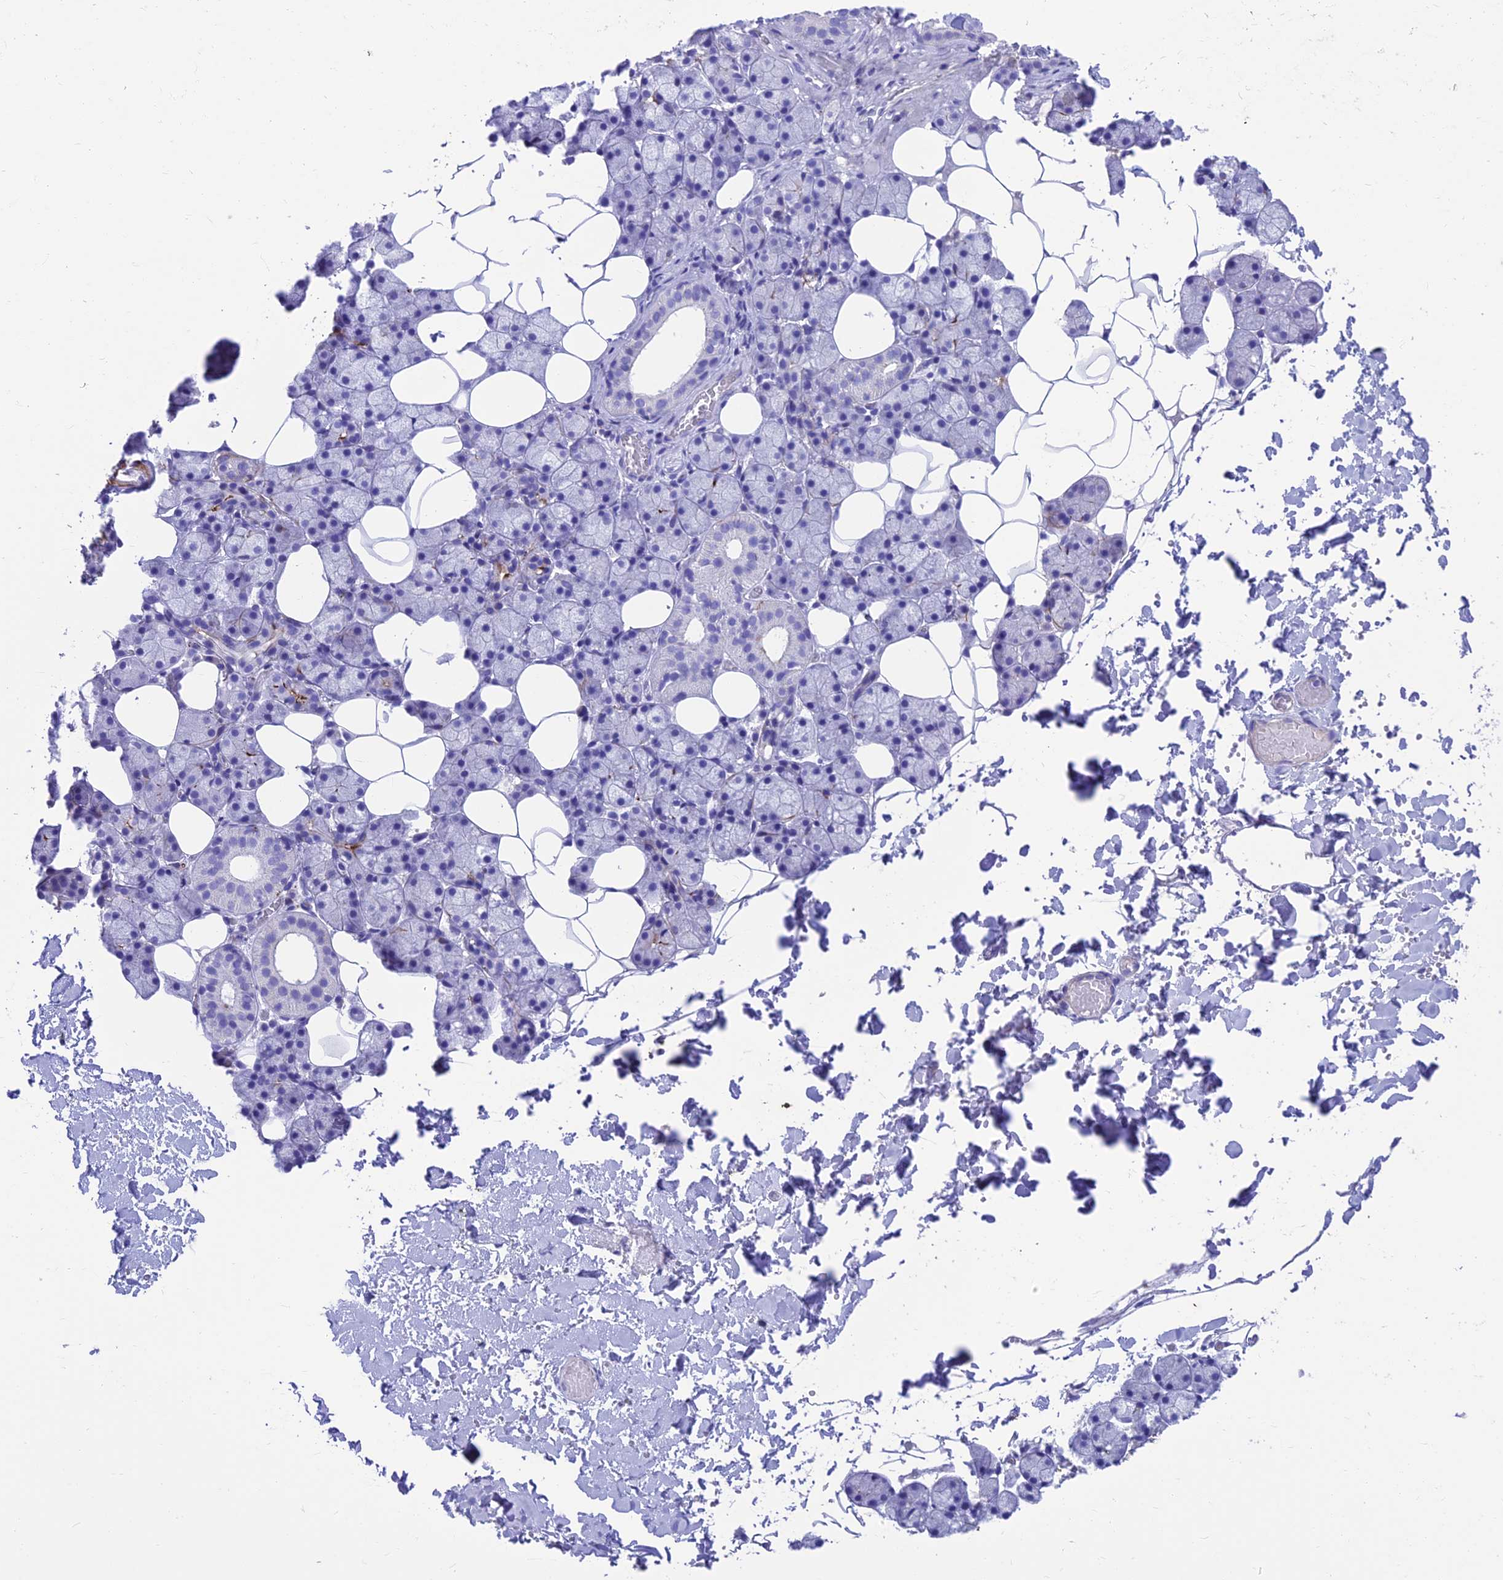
{"staining": {"intensity": "moderate", "quantity": "<25%", "location": "cytoplasmic/membranous"}, "tissue": "salivary gland", "cell_type": "Glandular cells", "image_type": "normal", "snomed": [{"axis": "morphology", "description": "Normal tissue, NOS"}, {"axis": "topography", "description": "Salivary gland"}], "caption": "Protein staining shows moderate cytoplasmic/membranous expression in approximately <25% of glandular cells in normal salivary gland.", "gene": "GNG11", "patient": {"sex": "female", "age": 33}}